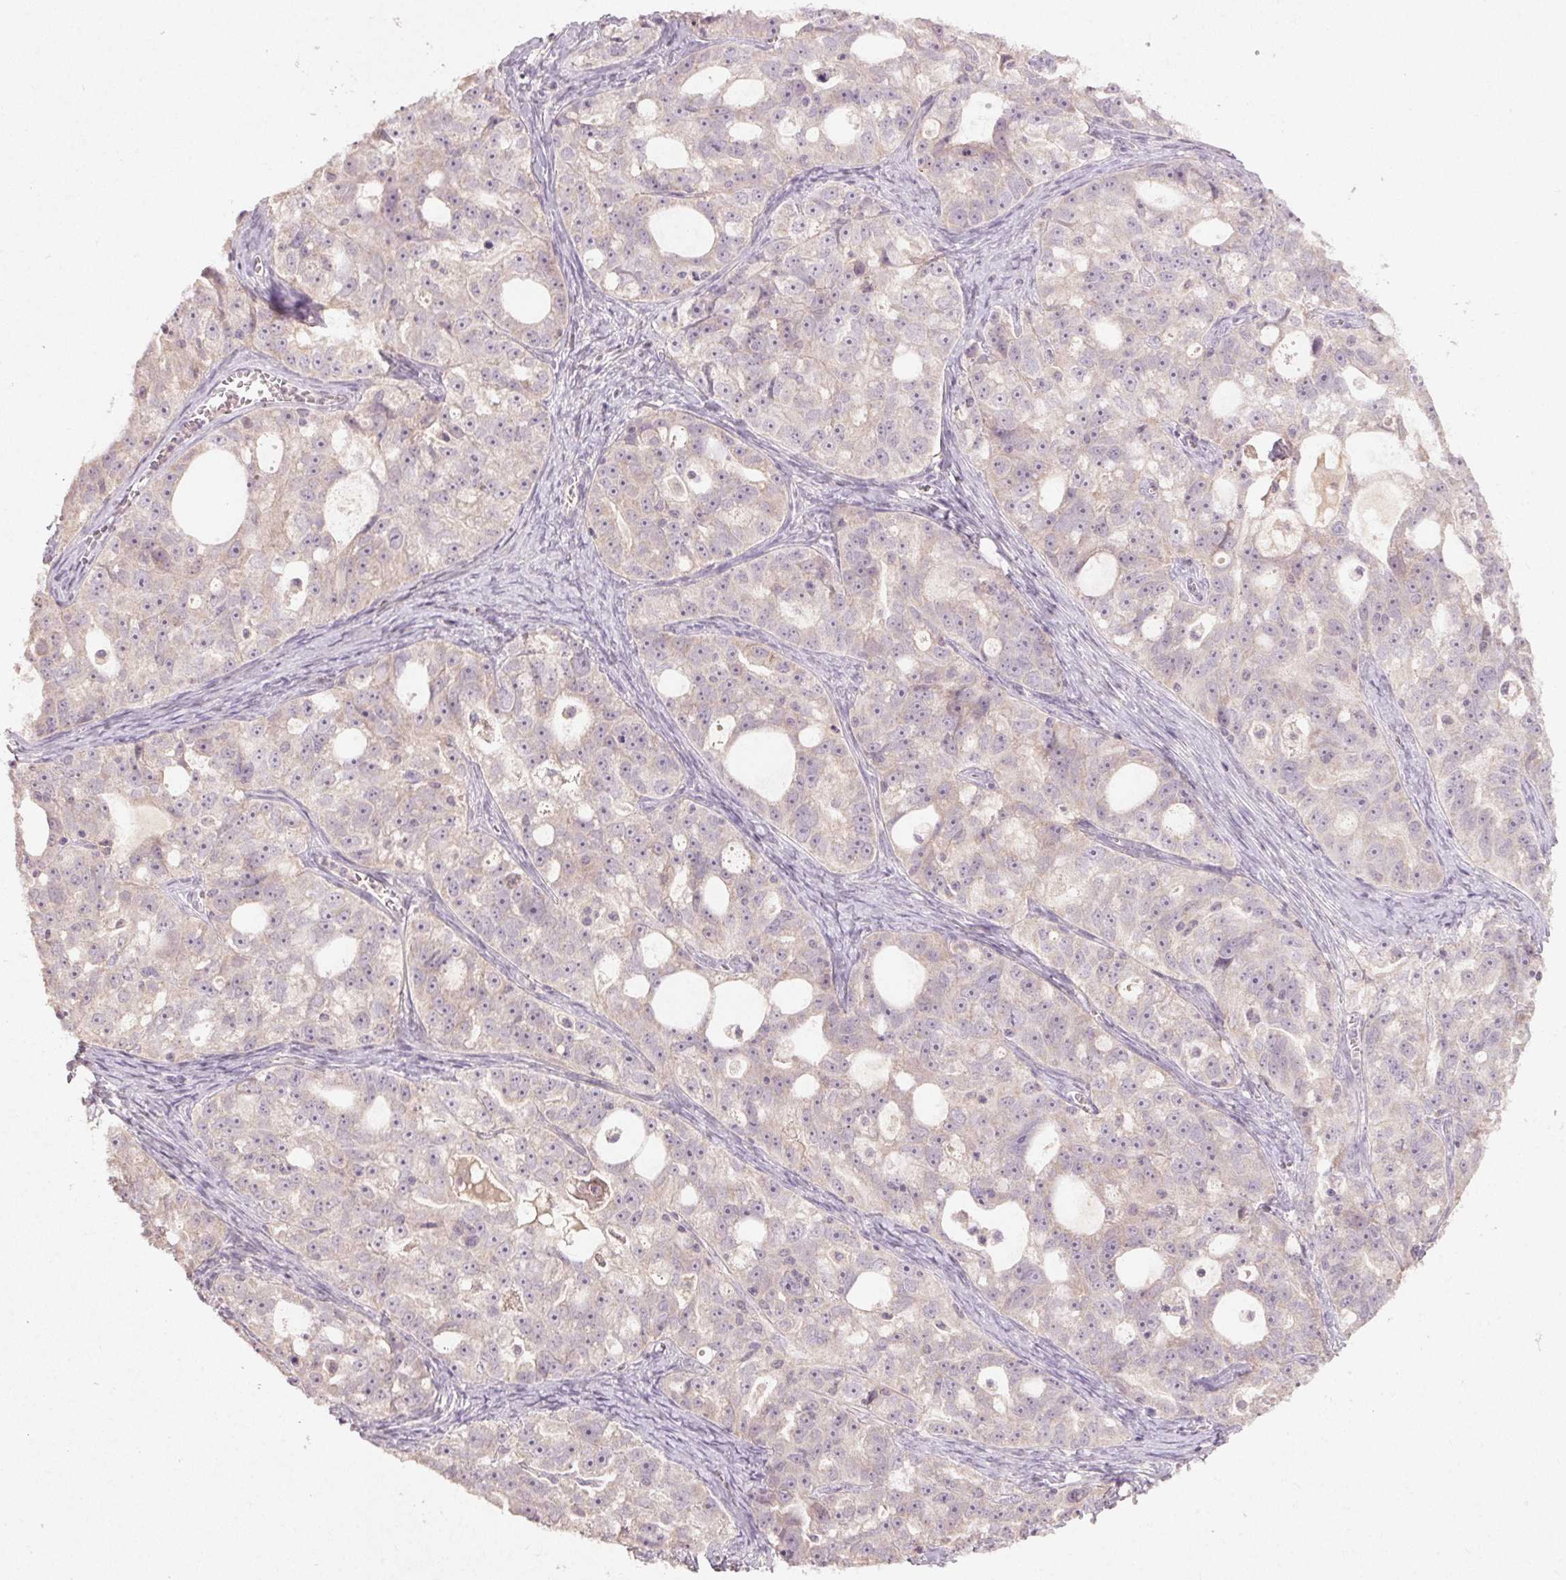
{"staining": {"intensity": "negative", "quantity": "none", "location": "none"}, "tissue": "ovarian cancer", "cell_type": "Tumor cells", "image_type": "cancer", "snomed": [{"axis": "morphology", "description": "Cystadenocarcinoma, serous, NOS"}, {"axis": "topography", "description": "Ovary"}], "caption": "The micrograph demonstrates no staining of tumor cells in ovarian cancer (serous cystadenocarcinoma).", "gene": "KLRC3", "patient": {"sex": "female", "age": 51}}